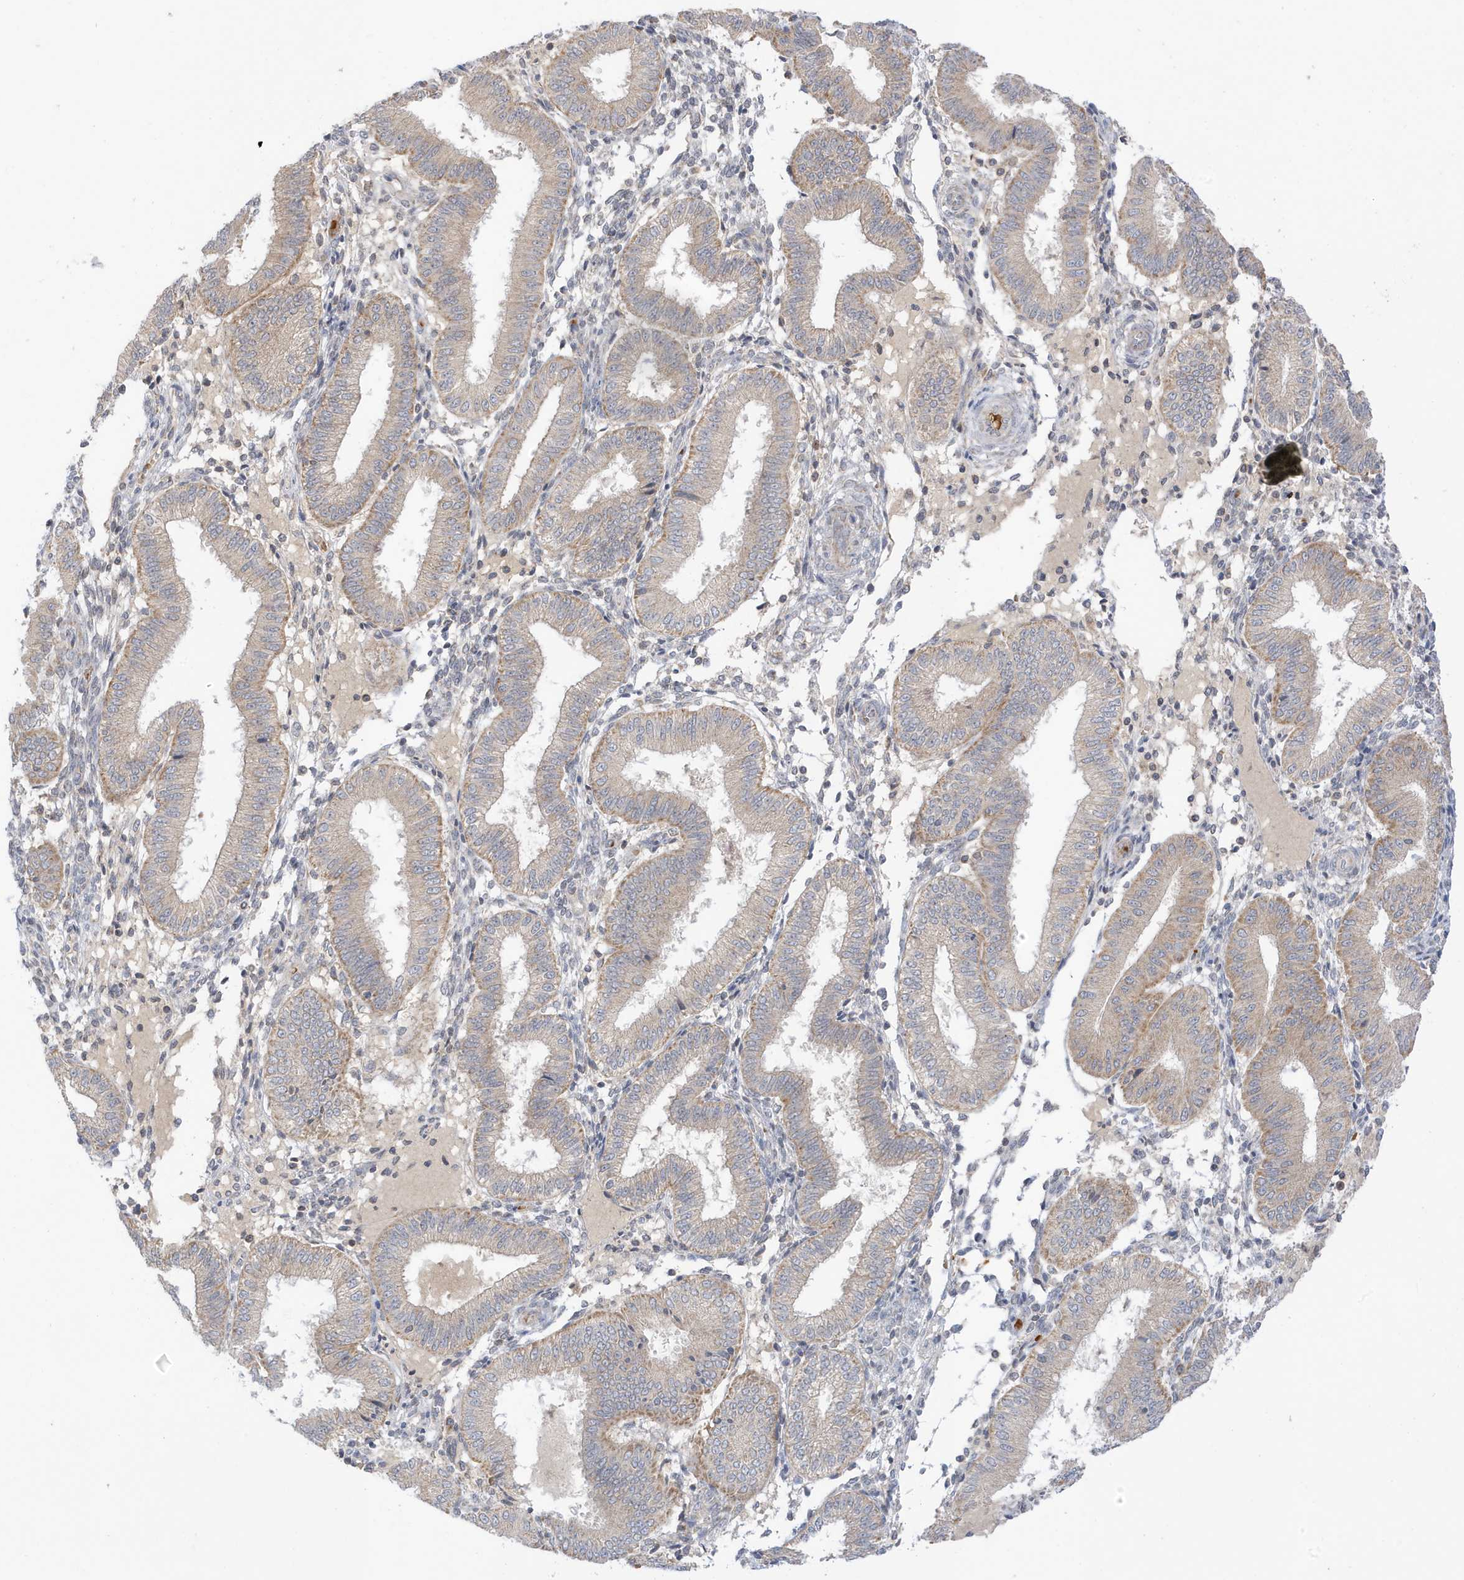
{"staining": {"intensity": "moderate", "quantity": "<25%", "location": "cytoplasmic/membranous"}, "tissue": "endometrium", "cell_type": "Cells in endometrial stroma", "image_type": "normal", "snomed": [{"axis": "morphology", "description": "Normal tissue, NOS"}, {"axis": "topography", "description": "Endometrium"}], "caption": "This image exhibits benign endometrium stained with IHC to label a protein in brown. The cytoplasmic/membranous of cells in endometrial stroma show moderate positivity for the protein. Nuclei are counter-stained blue.", "gene": "NPPC", "patient": {"sex": "female", "age": 39}}